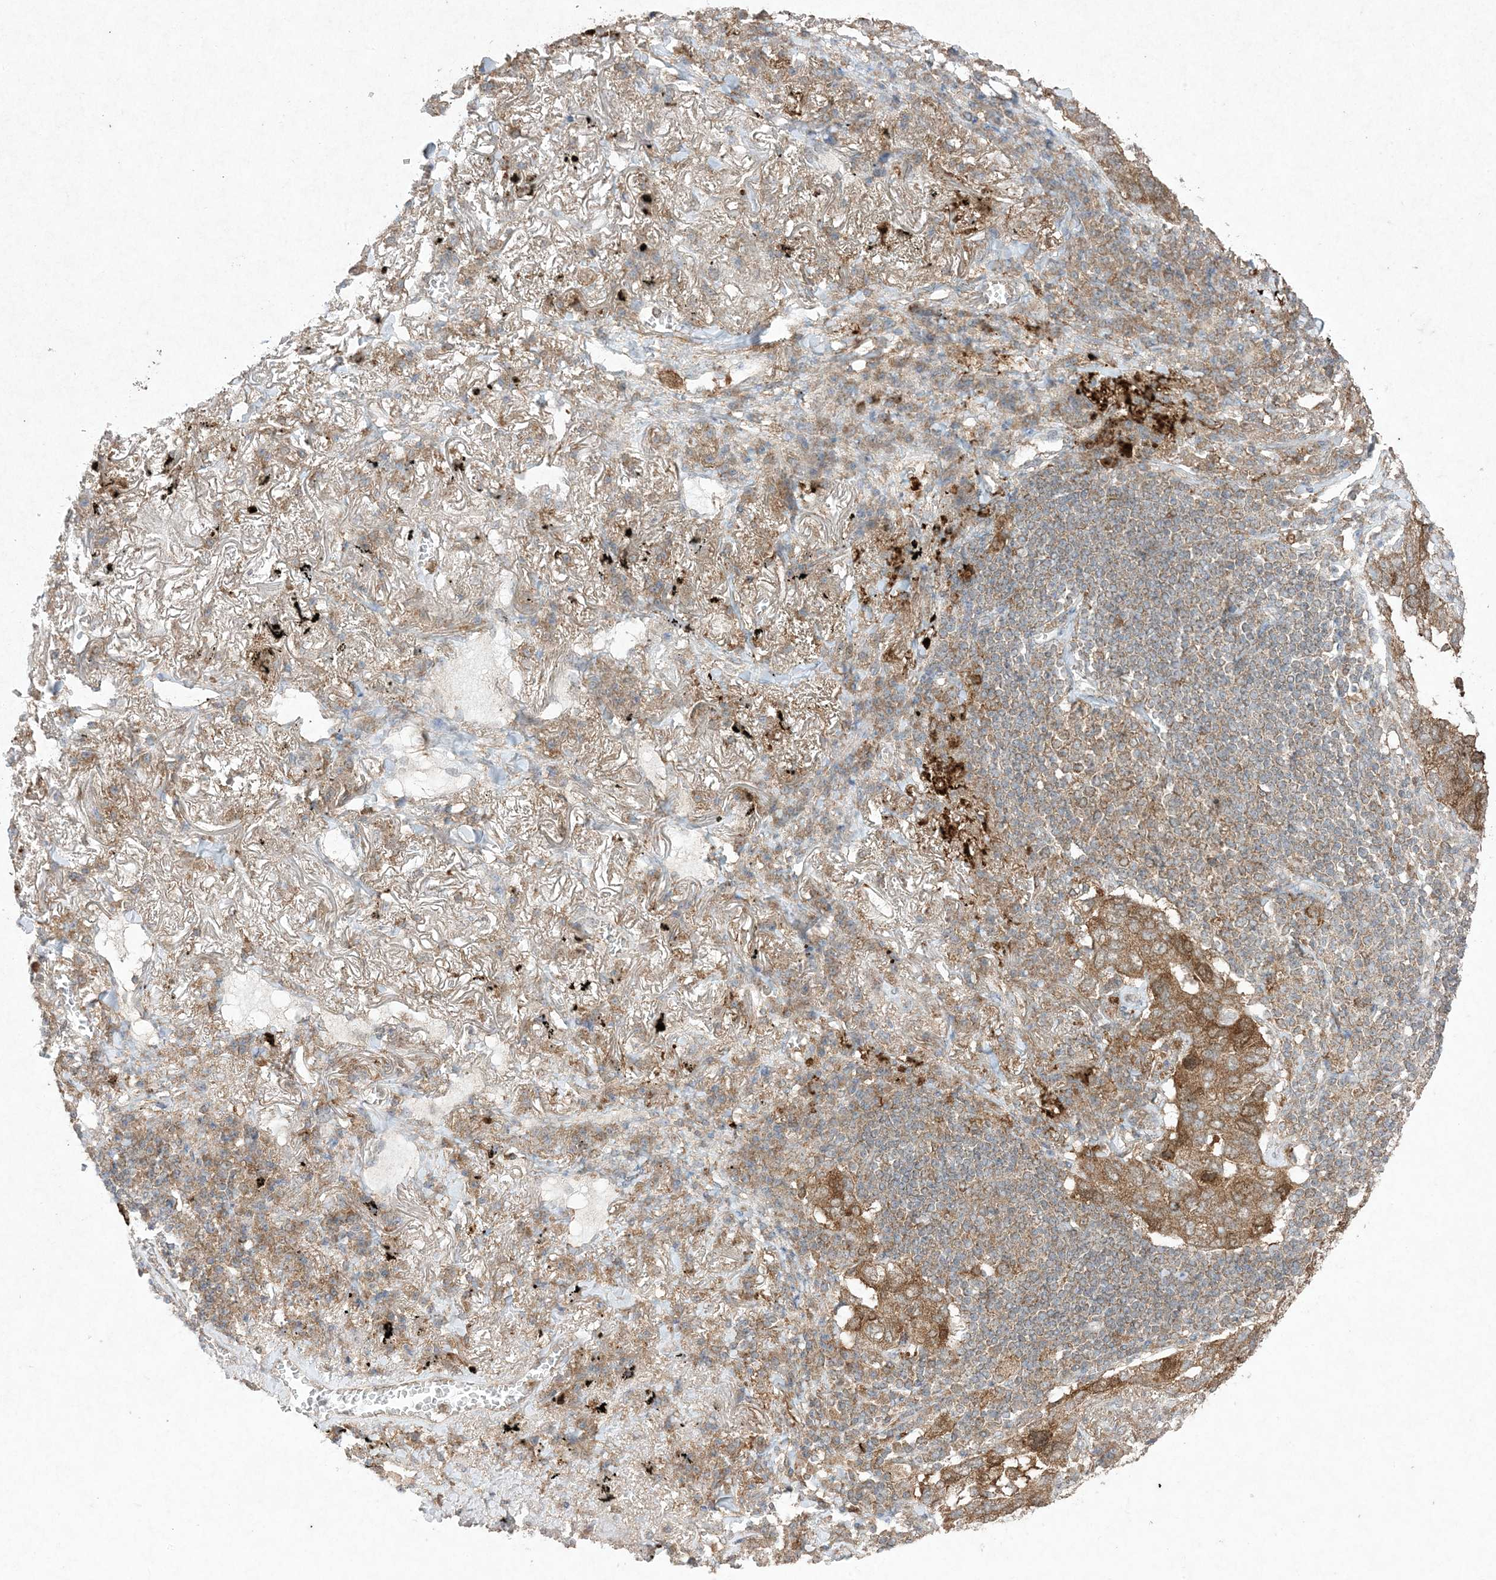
{"staining": {"intensity": "moderate", "quantity": ">75%", "location": "cytoplasmic/membranous"}, "tissue": "lung cancer", "cell_type": "Tumor cells", "image_type": "cancer", "snomed": [{"axis": "morphology", "description": "Adenocarcinoma, NOS"}, {"axis": "topography", "description": "Lung"}], "caption": "High-power microscopy captured an immunohistochemistry photomicrograph of lung cancer (adenocarcinoma), revealing moderate cytoplasmic/membranous expression in about >75% of tumor cells. The staining is performed using DAB (3,3'-diaminobenzidine) brown chromogen to label protein expression. The nuclei are counter-stained blue using hematoxylin.", "gene": "UBE2C", "patient": {"sex": "male", "age": 65}}